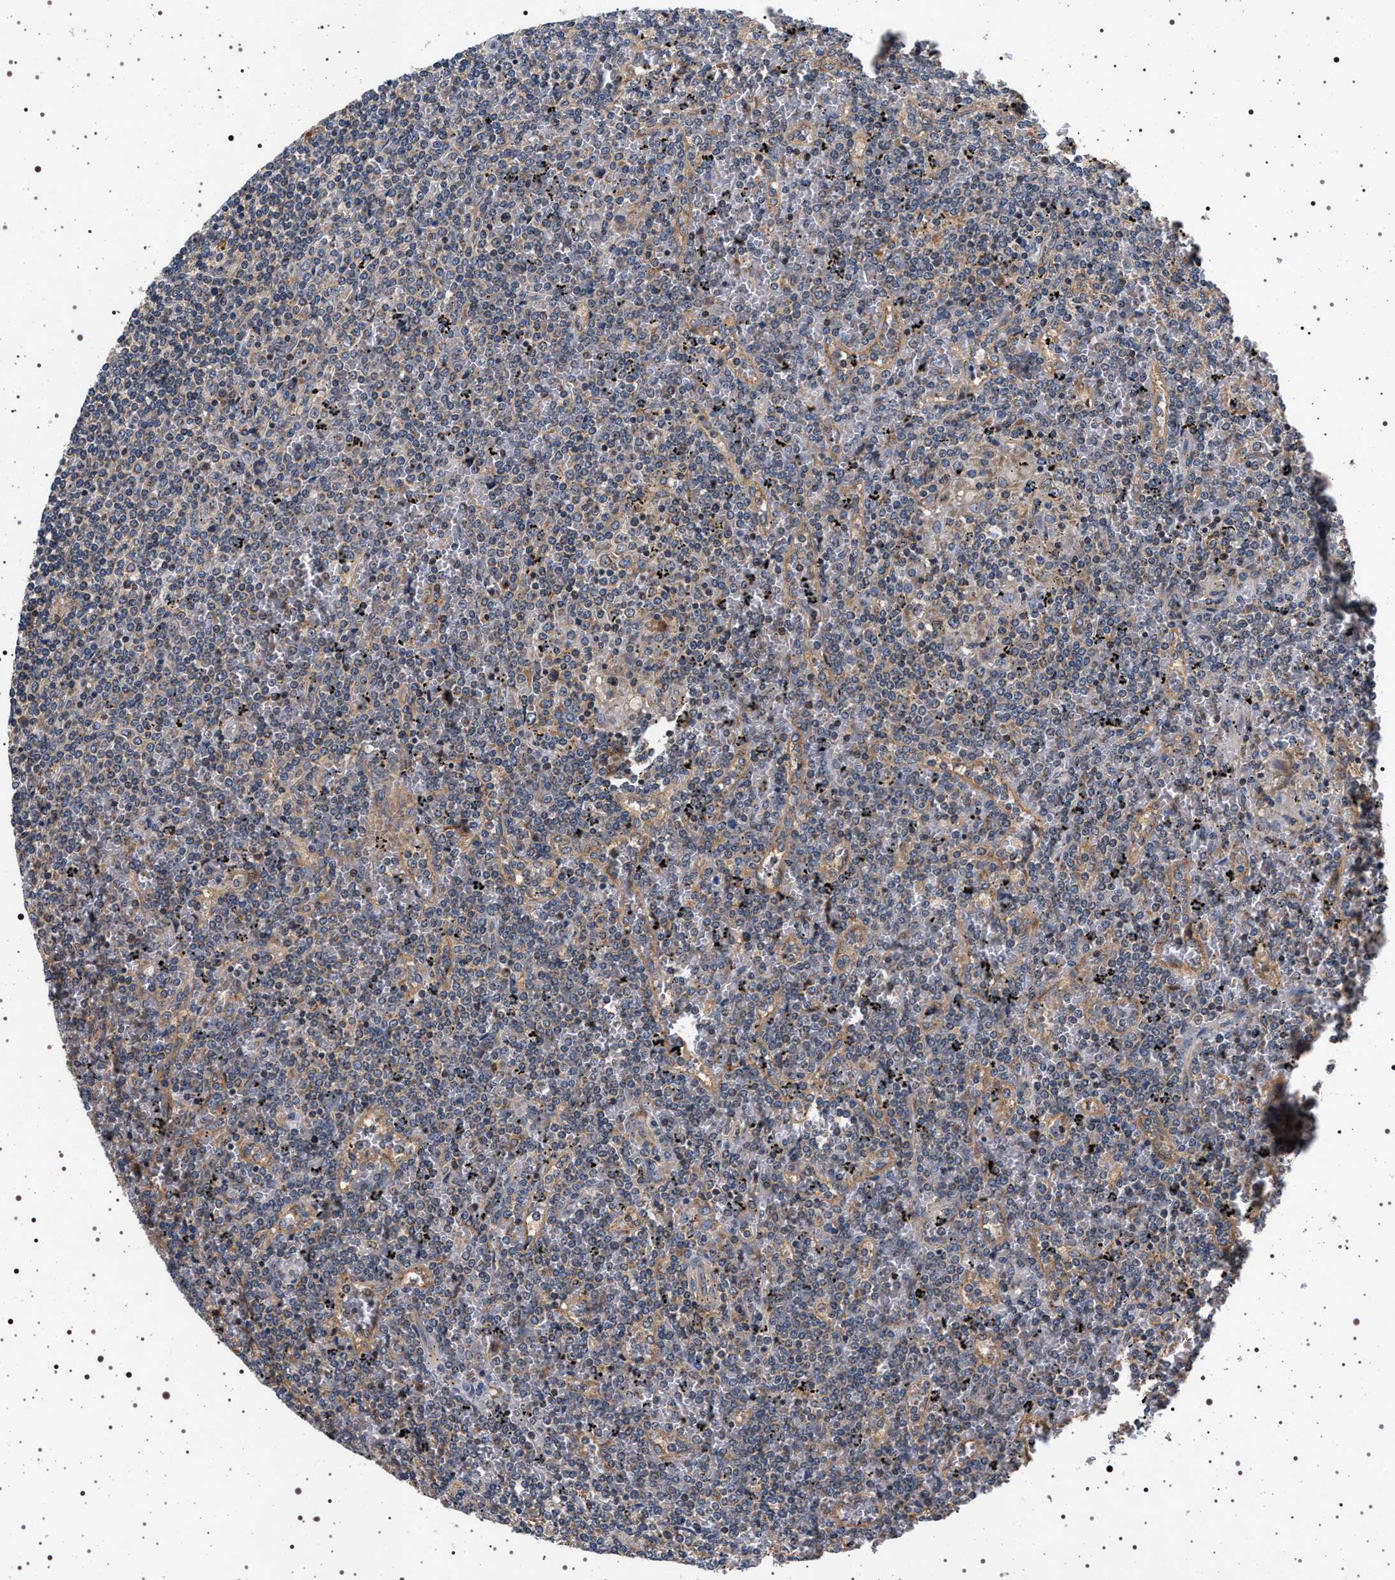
{"staining": {"intensity": "moderate", "quantity": "<25%", "location": "cytoplasmic/membranous"}, "tissue": "lymphoma", "cell_type": "Tumor cells", "image_type": "cancer", "snomed": [{"axis": "morphology", "description": "Malignant lymphoma, non-Hodgkin's type, Low grade"}, {"axis": "topography", "description": "Spleen"}], "caption": "An immunohistochemistry (IHC) micrograph of neoplastic tissue is shown. Protein staining in brown shows moderate cytoplasmic/membranous positivity in lymphoma within tumor cells. The staining was performed using DAB to visualize the protein expression in brown, while the nuclei were stained in blue with hematoxylin (Magnification: 20x).", "gene": "DCBLD2", "patient": {"sex": "female", "age": 19}}